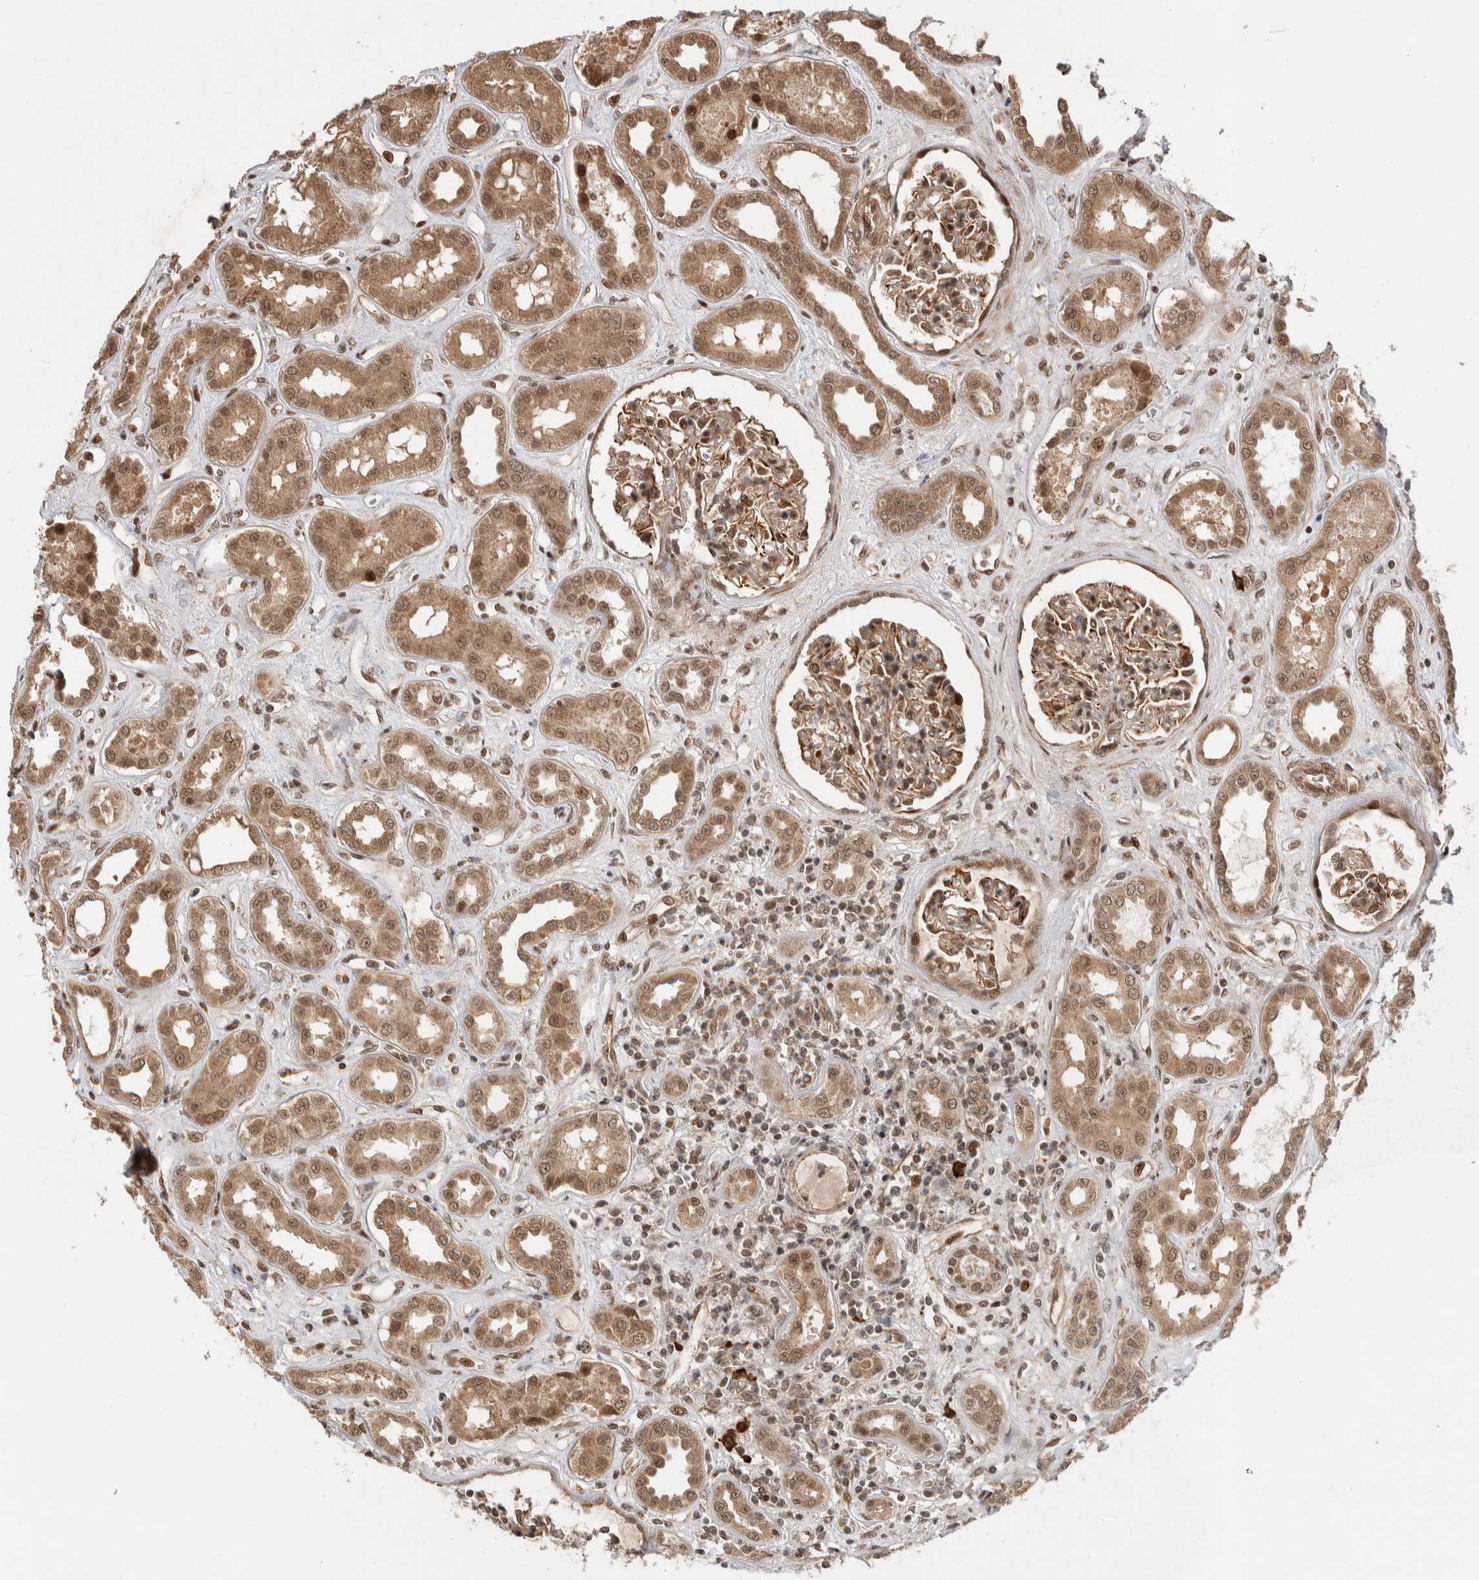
{"staining": {"intensity": "moderate", "quantity": ">75%", "location": "cytoplasmic/membranous,nuclear"}, "tissue": "kidney", "cell_type": "Cells in glomeruli", "image_type": "normal", "snomed": [{"axis": "morphology", "description": "Normal tissue, NOS"}, {"axis": "topography", "description": "Kidney"}], "caption": "IHC of normal kidney demonstrates medium levels of moderate cytoplasmic/membranous,nuclear positivity in approximately >75% of cells in glomeruli.", "gene": "TOR1B", "patient": {"sex": "male", "age": 59}}